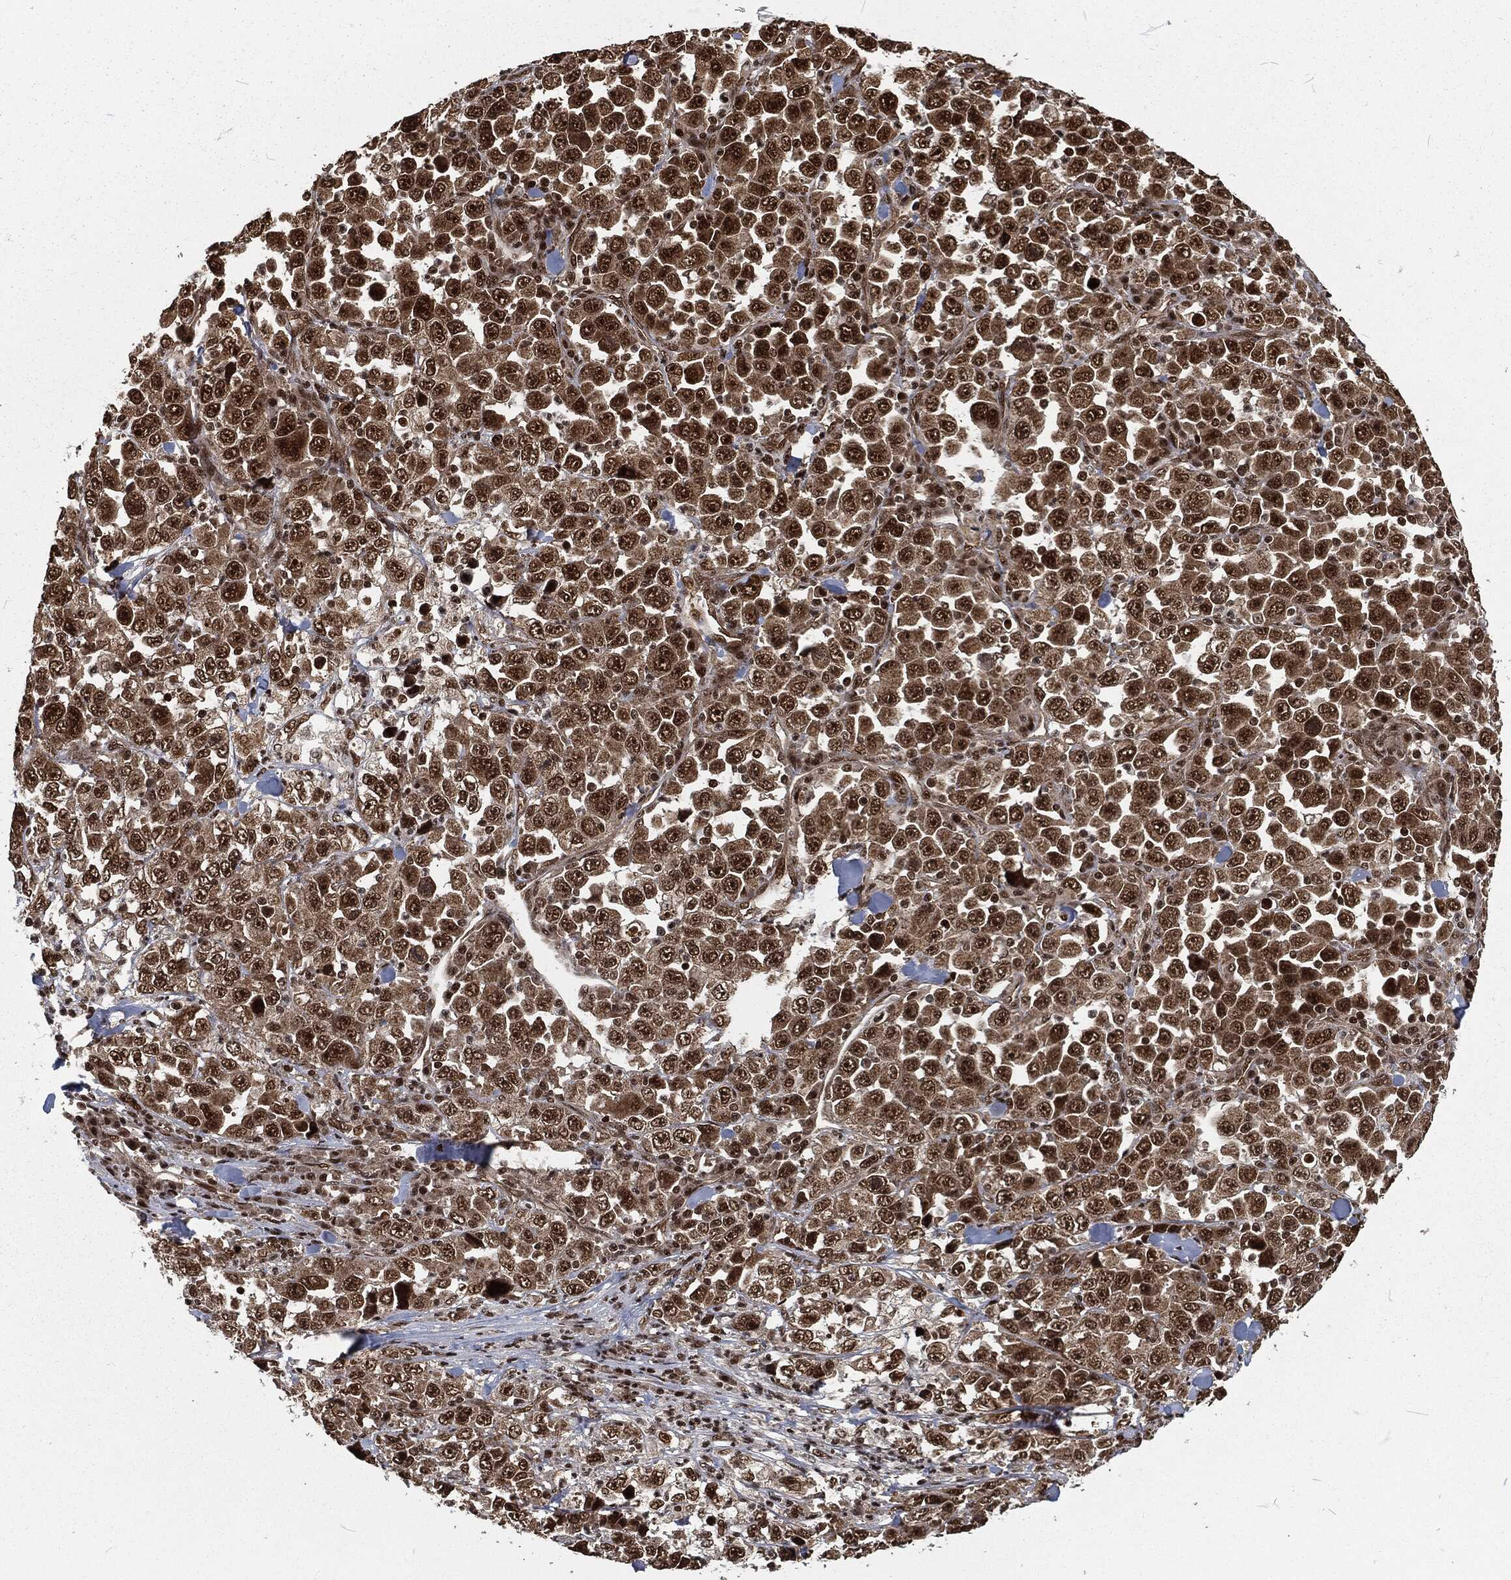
{"staining": {"intensity": "strong", "quantity": "25%-75%", "location": "cytoplasmic/membranous,nuclear"}, "tissue": "stomach cancer", "cell_type": "Tumor cells", "image_type": "cancer", "snomed": [{"axis": "morphology", "description": "Normal tissue, NOS"}, {"axis": "morphology", "description": "Adenocarcinoma, NOS"}, {"axis": "topography", "description": "Stomach, upper"}, {"axis": "topography", "description": "Stomach"}], "caption": "Stomach adenocarcinoma stained with a protein marker demonstrates strong staining in tumor cells.", "gene": "NGRN", "patient": {"sex": "male", "age": 59}}